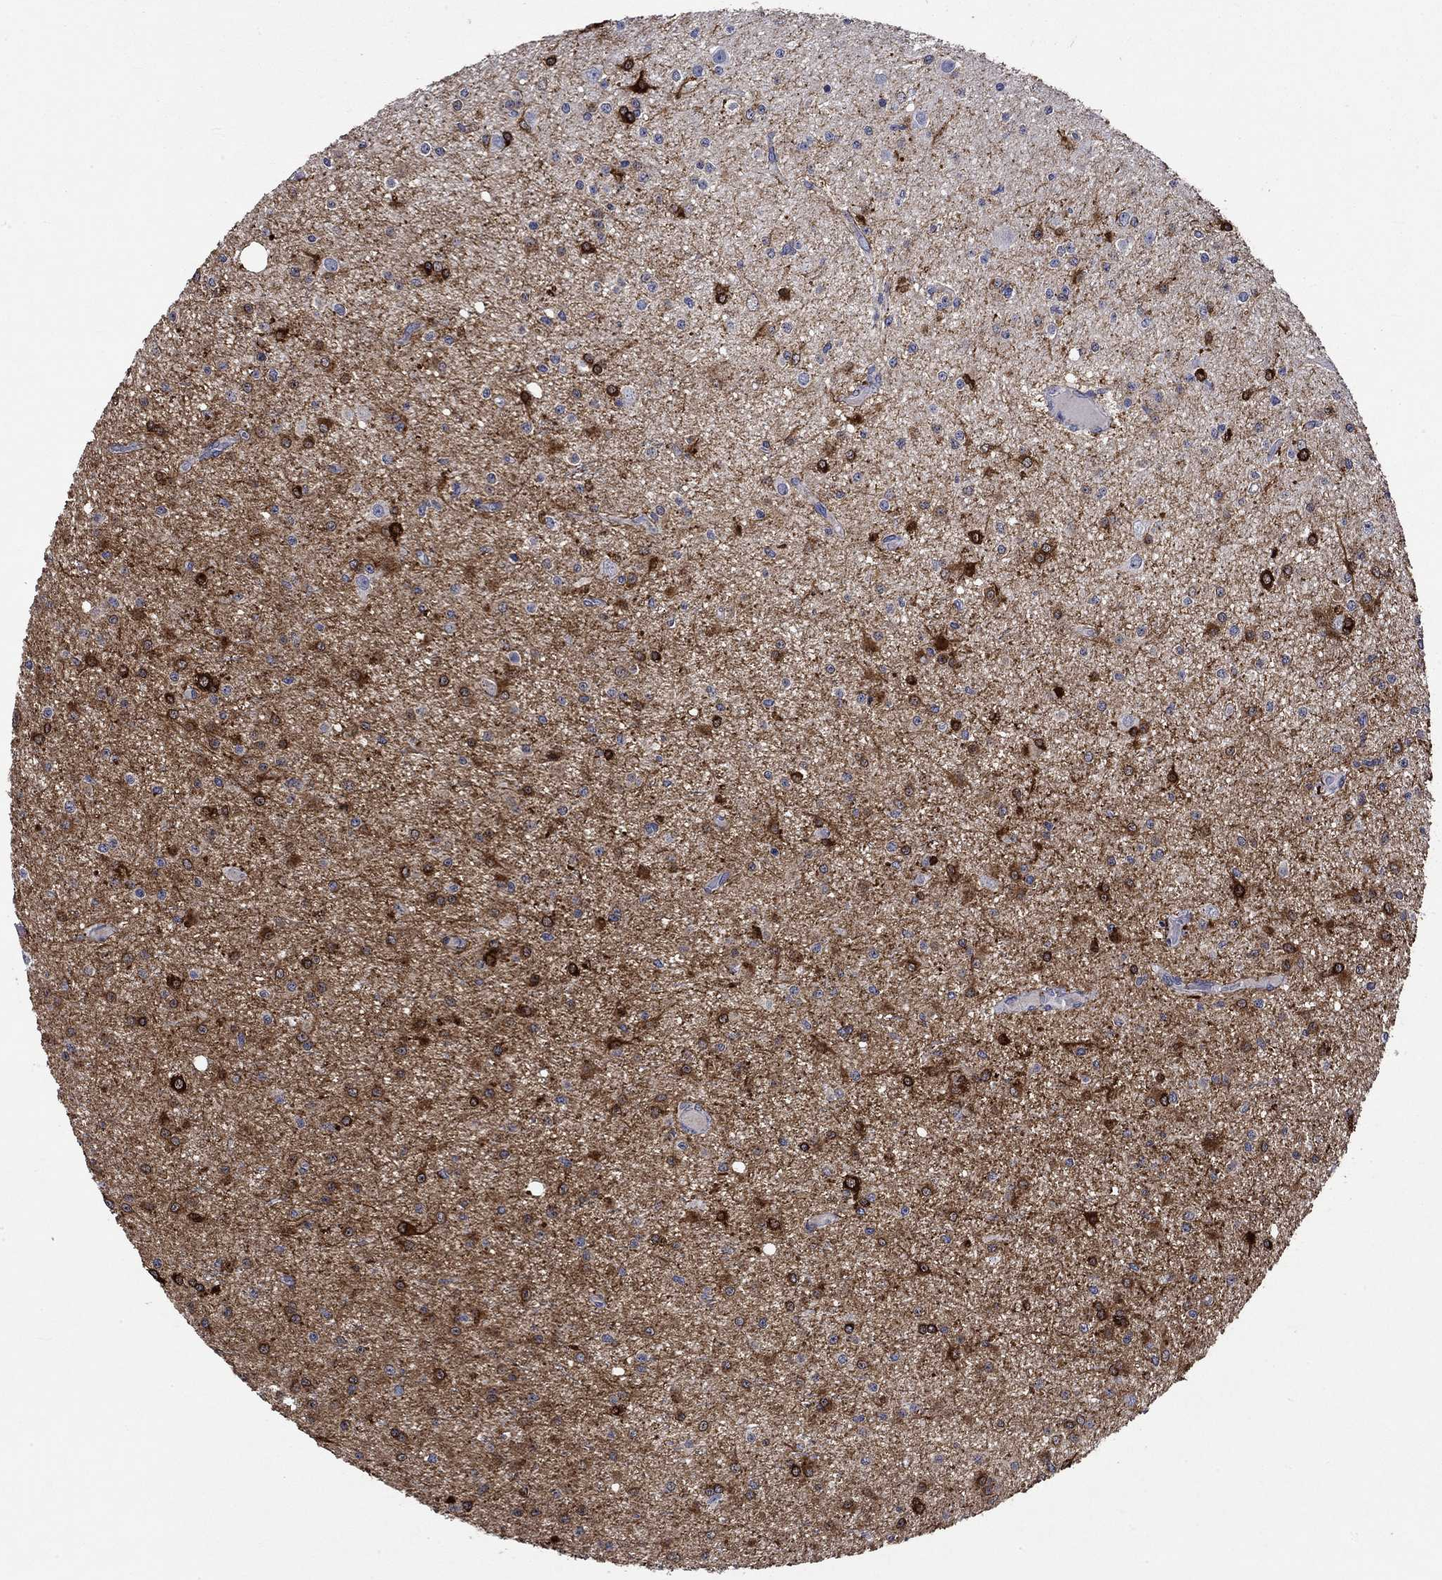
{"staining": {"intensity": "strong", "quantity": "25%-75%", "location": "cytoplasmic/membranous"}, "tissue": "glioma", "cell_type": "Tumor cells", "image_type": "cancer", "snomed": [{"axis": "morphology", "description": "Glioma, malignant, Low grade"}, {"axis": "topography", "description": "Brain"}], "caption": "Strong cytoplasmic/membranous positivity is identified in approximately 25%-75% of tumor cells in malignant low-grade glioma.", "gene": "CRYAB", "patient": {"sex": "male", "age": 27}}